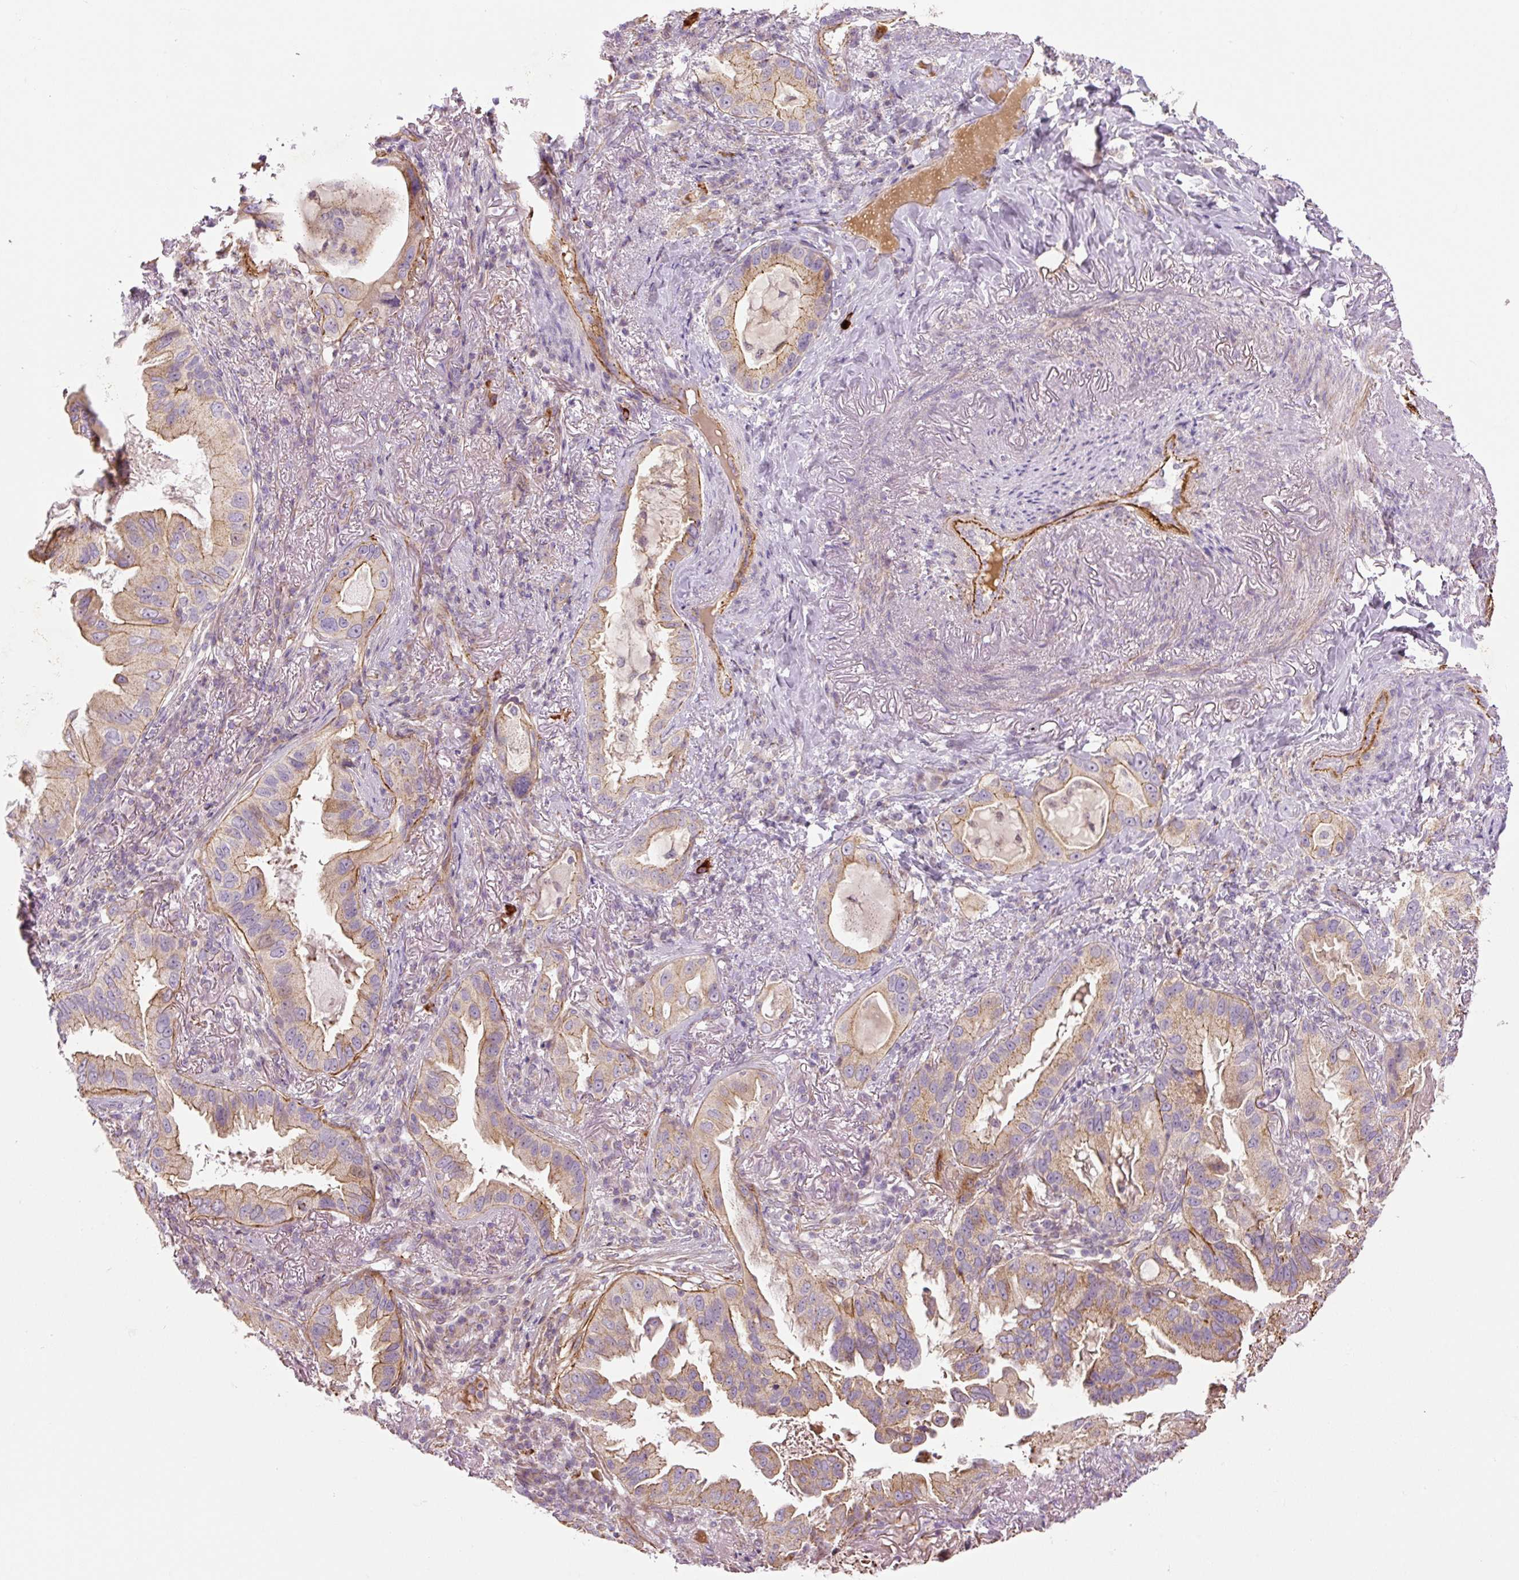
{"staining": {"intensity": "weak", "quantity": "25%-75%", "location": "cytoplasmic/membranous"}, "tissue": "lung cancer", "cell_type": "Tumor cells", "image_type": "cancer", "snomed": [{"axis": "morphology", "description": "Adenocarcinoma, NOS"}, {"axis": "topography", "description": "Lung"}], "caption": "A brown stain shows weak cytoplasmic/membranous staining of a protein in human adenocarcinoma (lung) tumor cells.", "gene": "CCNI2", "patient": {"sex": "female", "age": 69}}